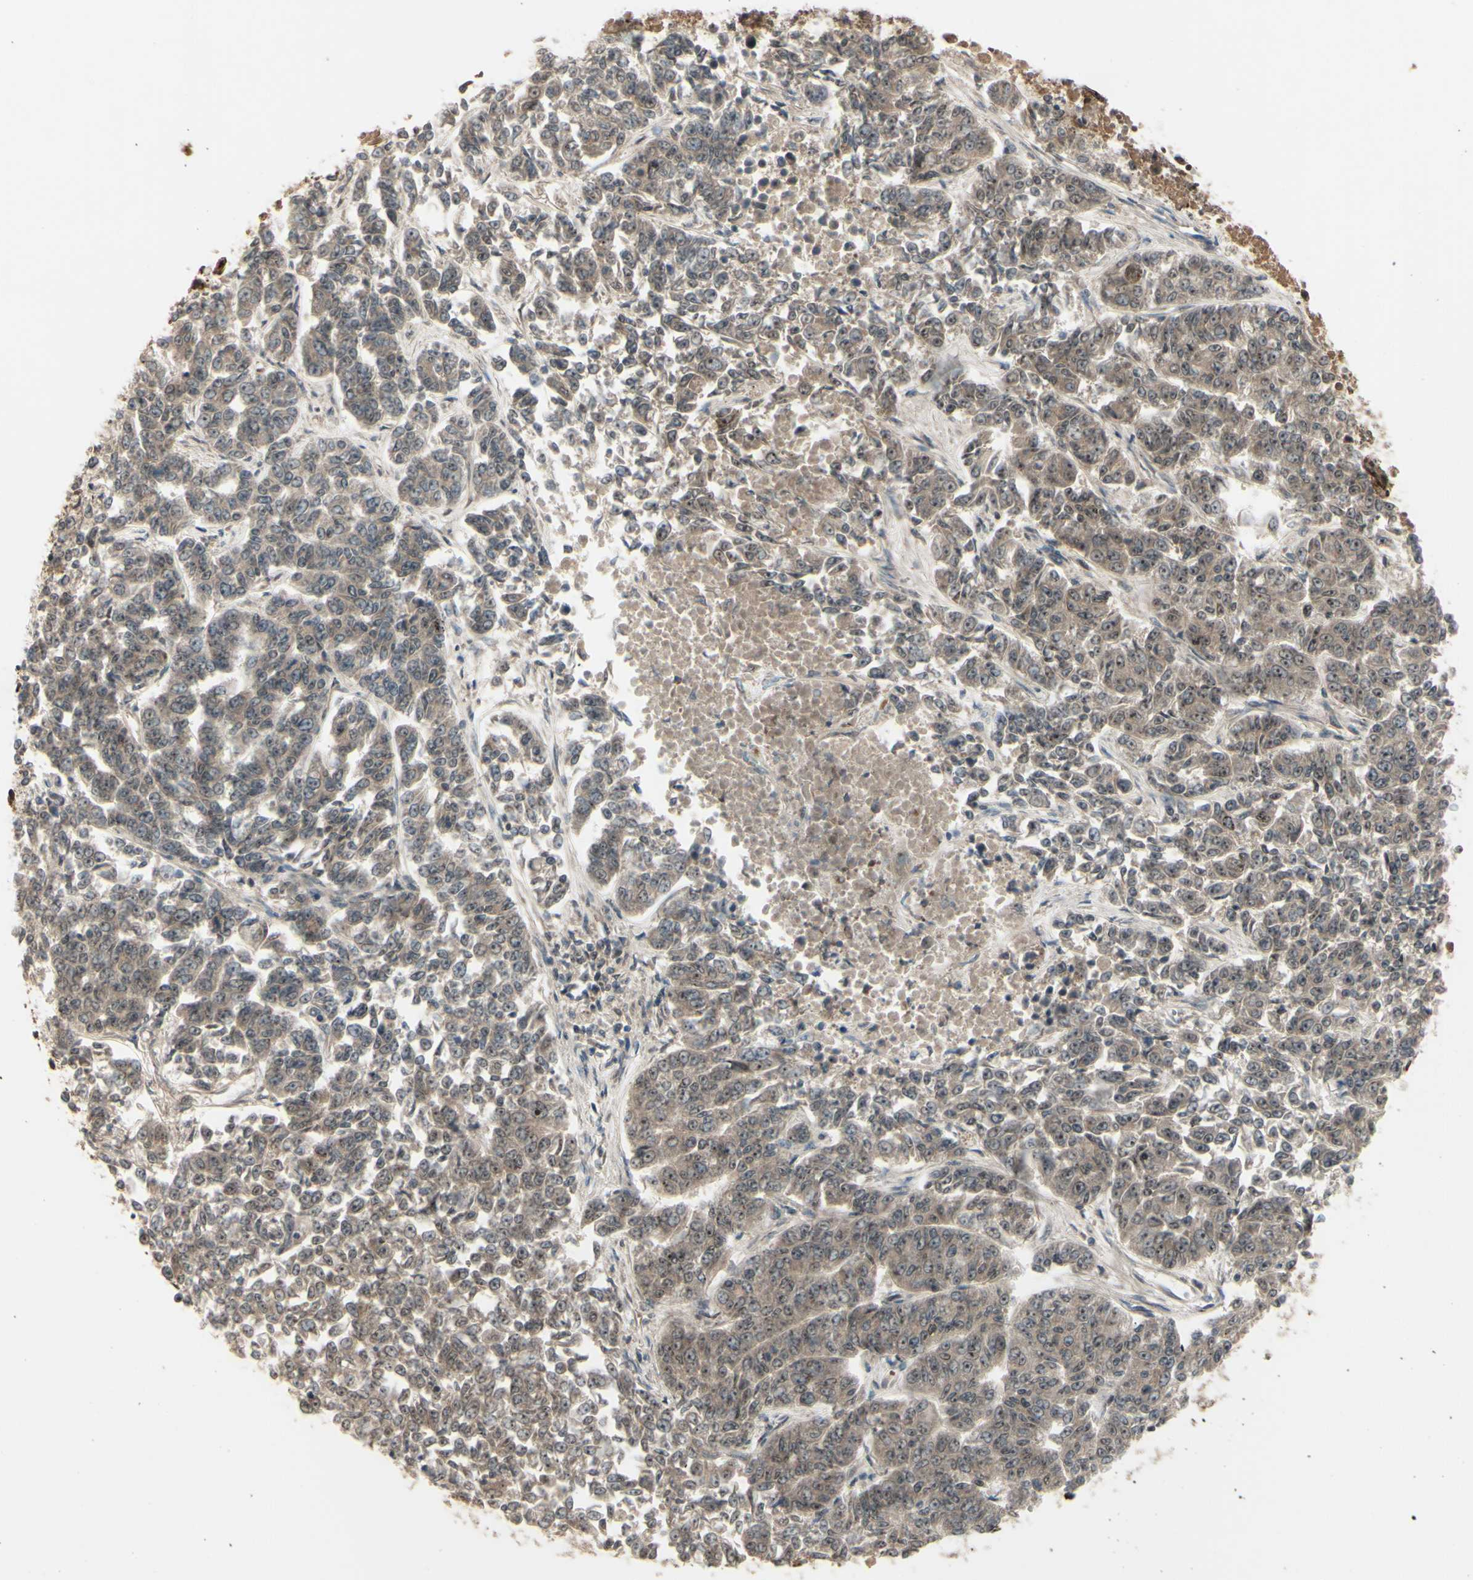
{"staining": {"intensity": "moderate", "quantity": ">75%", "location": "cytoplasmic/membranous,nuclear"}, "tissue": "lung cancer", "cell_type": "Tumor cells", "image_type": "cancer", "snomed": [{"axis": "morphology", "description": "Adenocarcinoma, NOS"}, {"axis": "topography", "description": "Lung"}], "caption": "Lung cancer was stained to show a protein in brown. There is medium levels of moderate cytoplasmic/membranous and nuclear expression in approximately >75% of tumor cells. (IHC, brightfield microscopy, high magnification).", "gene": "MLF2", "patient": {"sex": "male", "age": 84}}